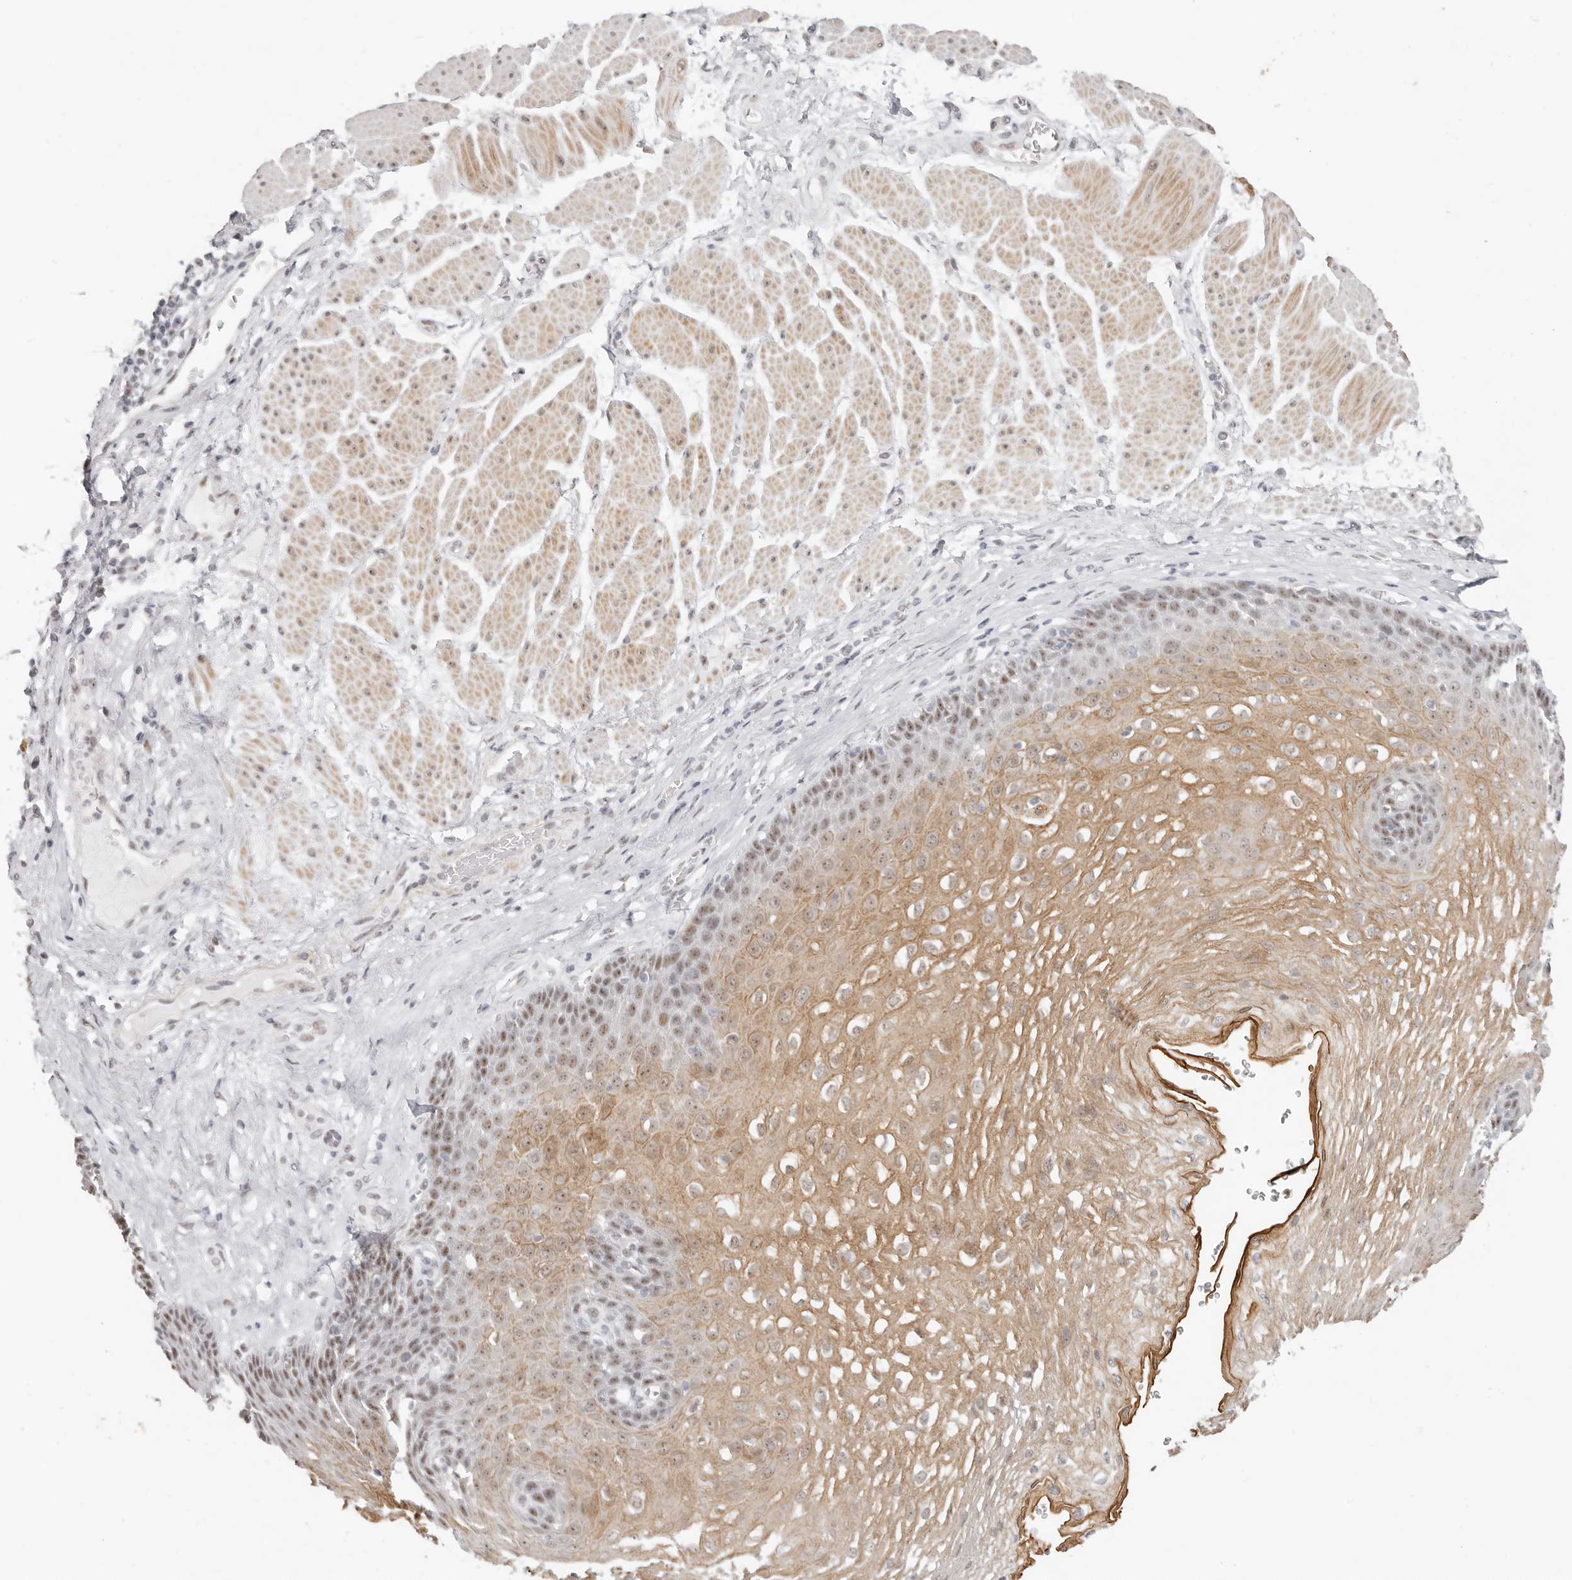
{"staining": {"intensity": "moderate", "quantity": ">75%", "location": "cytoplasmic/membranous,nuclear"}, "tissue": "esophagus", "cell_type": "Squamous epithelial cells", "image_type": "normal", "snomed": [{"axis": "morphology", "description": "Normal tissue, NOS"}, {"axis": "topography", "description": "Esophagus"}], "caption": "Immunohistochemistry histopathology image of unremarkable esophagus: esophagus stained using IHC shows medium levels of moderate protein expression localized specifically in the cytoplasmic/membranous,nuclear of squamous epithelial cells, appearing as a cytoplasmic/membranous,nuclear brown color.", "gene": "LARP7", "patient": {"sex": "female", "age": 66}}